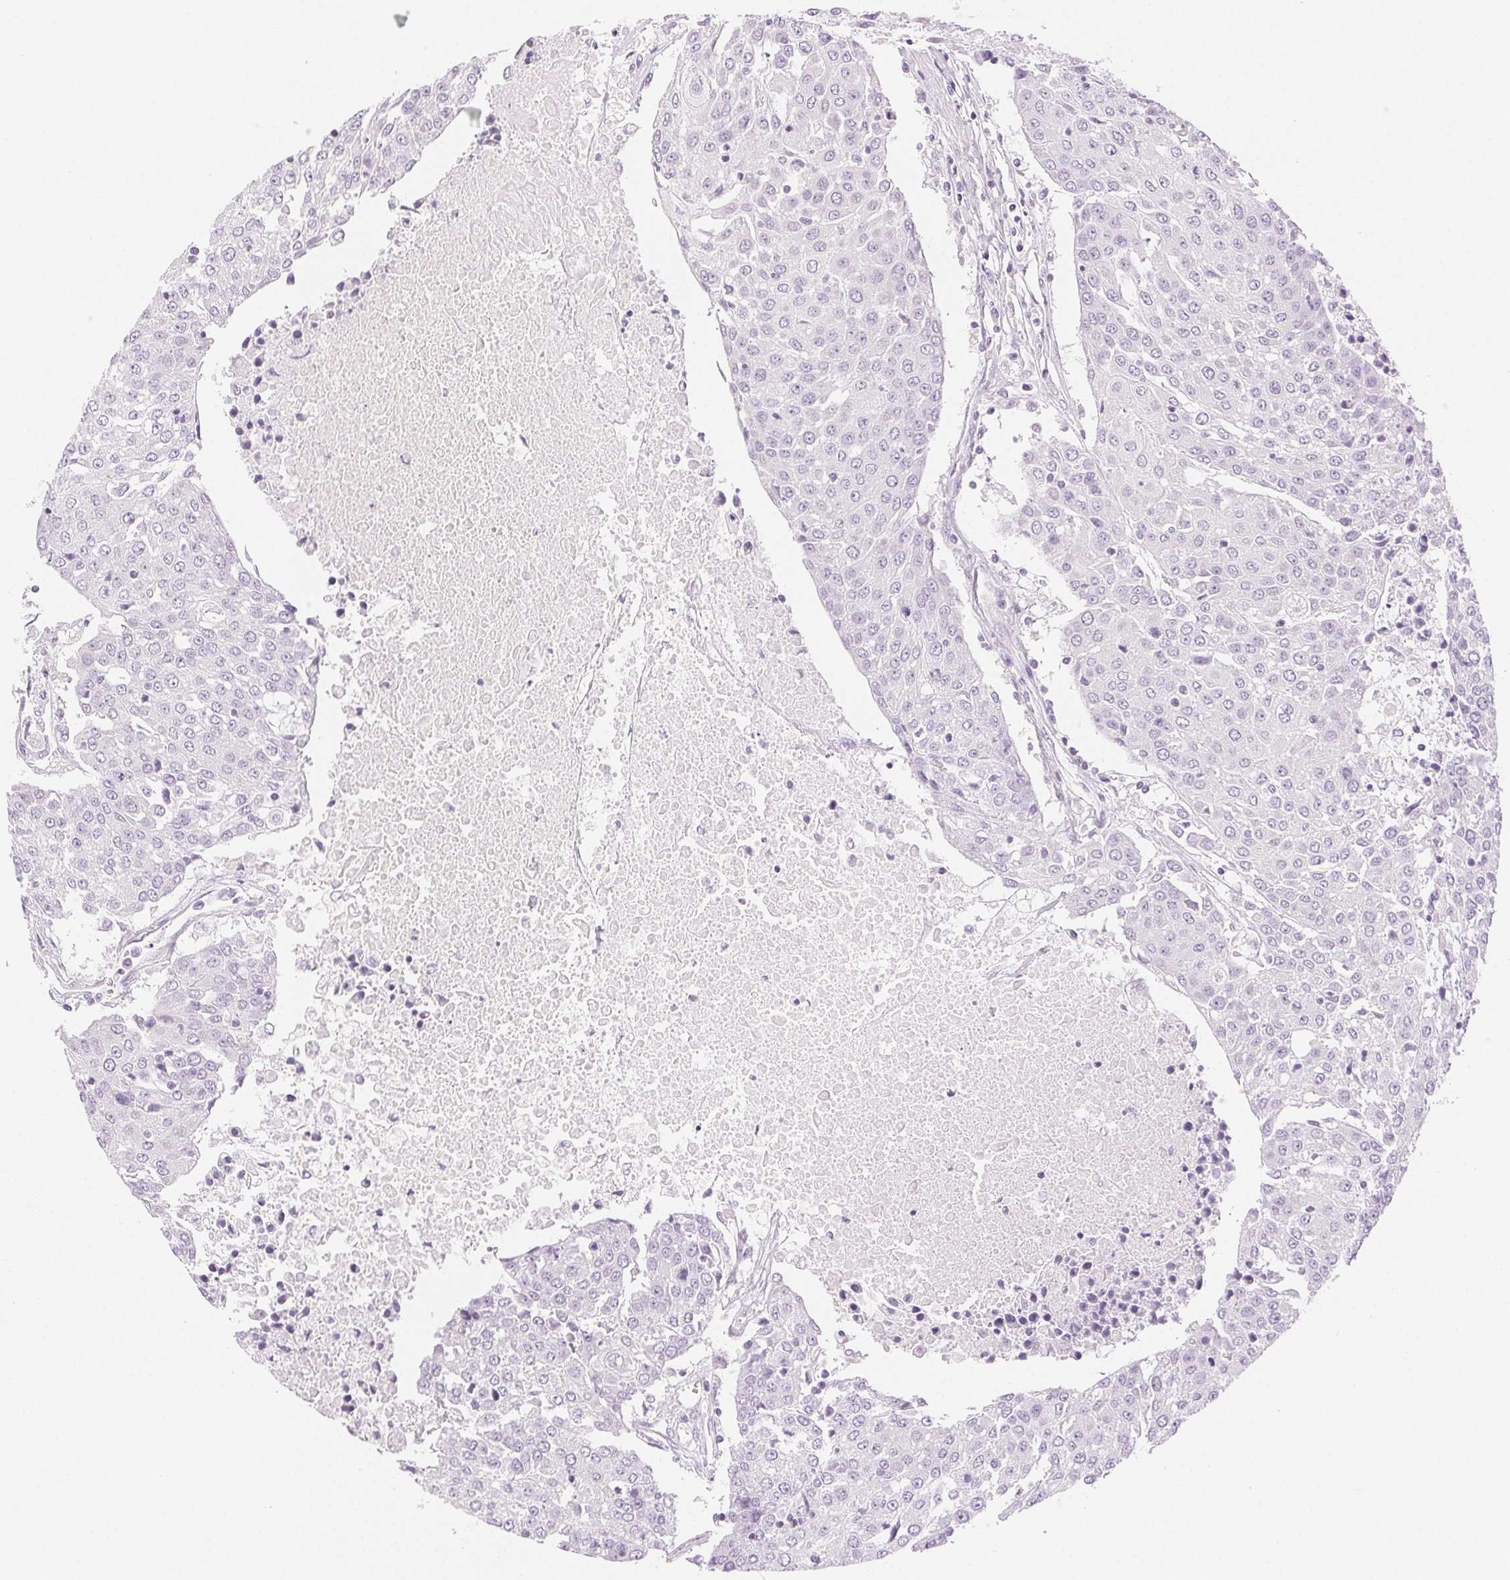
{"staining": {"intensity": "negative", "quantity": "none", "location": "none"}, "tissue": "urothelial cancer", "cell_type": "Tumor cells", "image_type": "cancer", "snomed": [{"axis": "morphology", "description": "Urothelial carcinoma, High grade"}, {"axis": "topography", "description": "Urinary bladder"}], "caption": "The histopathology image shows no staining of tumor cells in urothelial cancer.", "gene": "SLC5A2", "patient": {"sex": "female", "age": 85}}